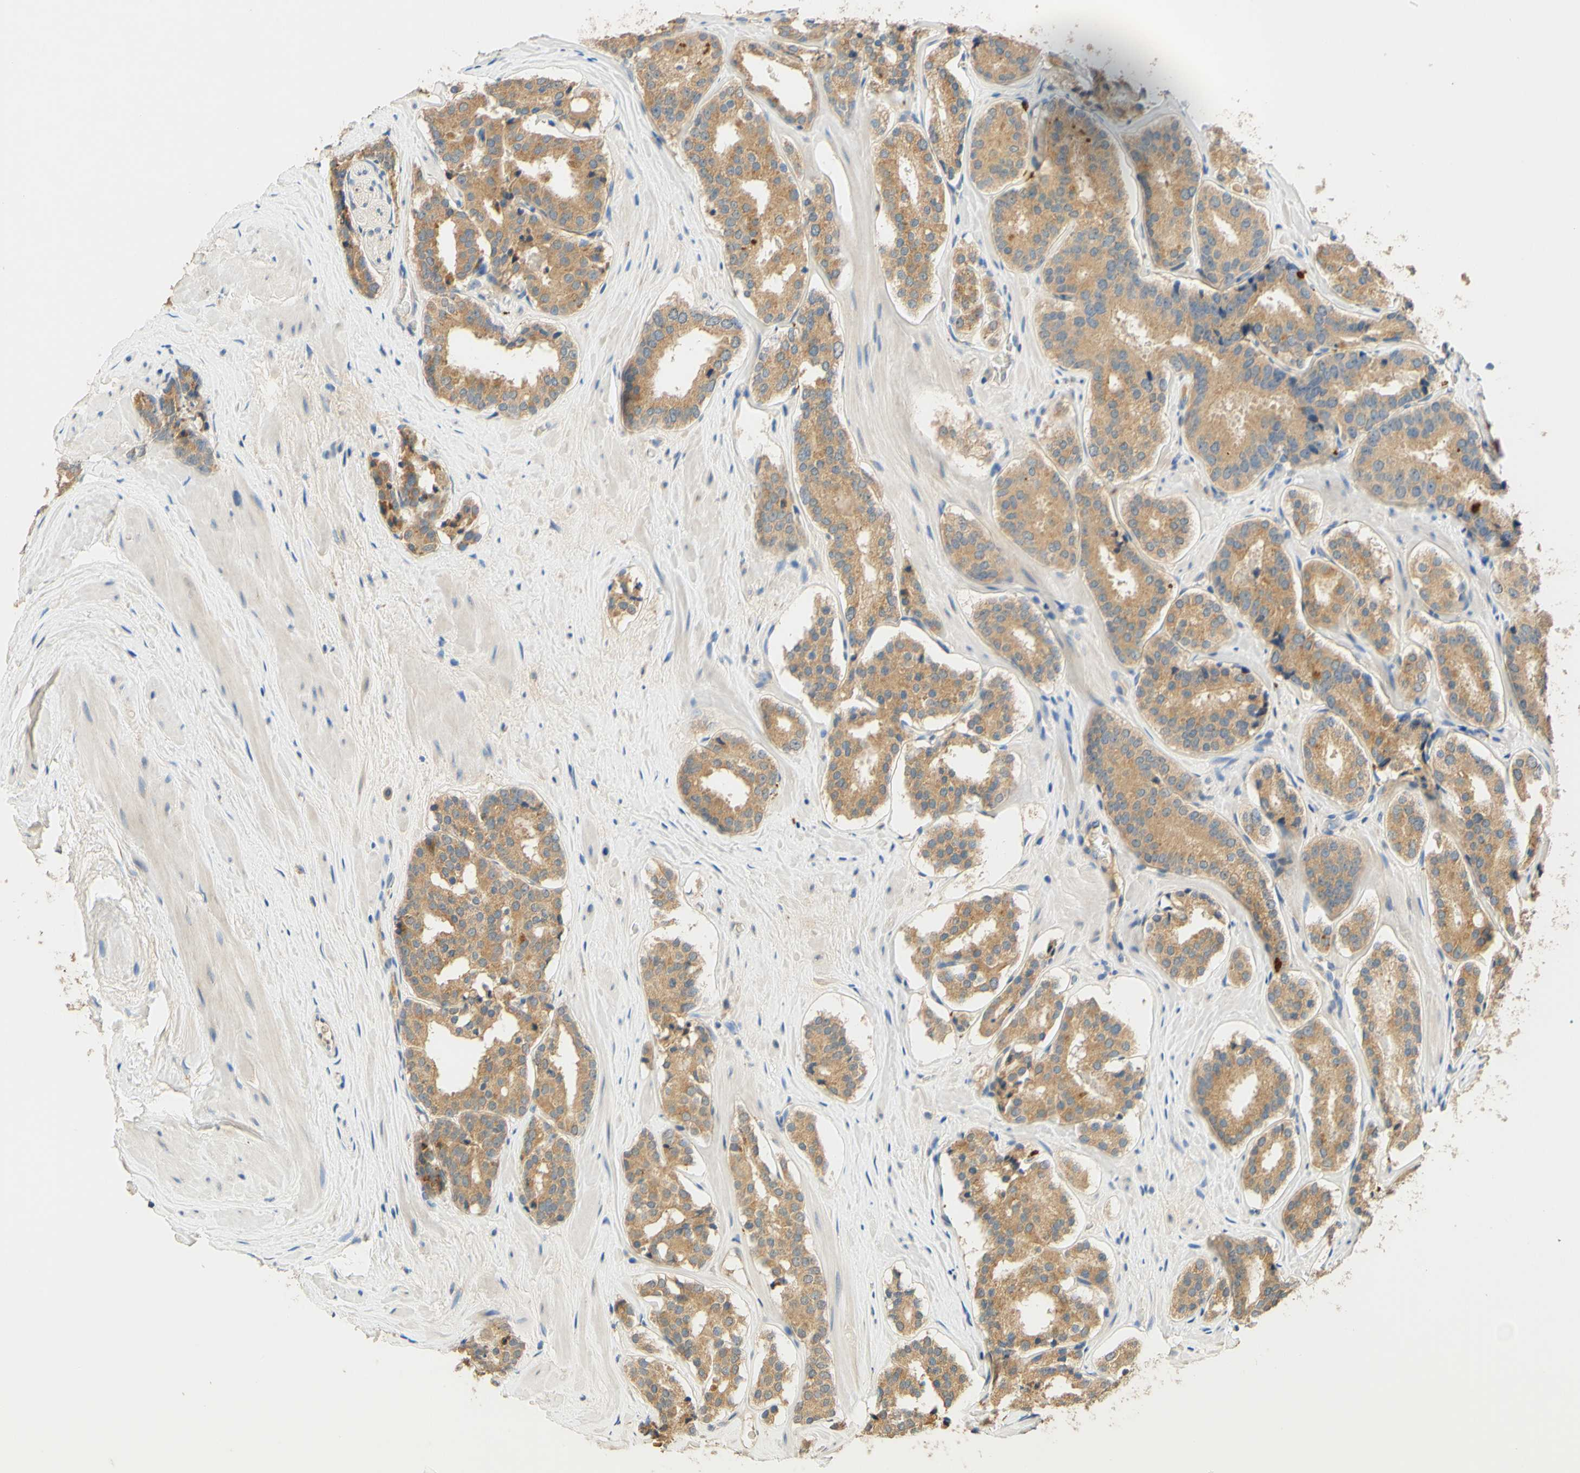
{"staining": {"intensity": "moderate", "quantity": ">75%", "location": "cytoplasmic/membranous"}, "tissue": "prostate cancer", "cell_type": "Tumor cells", "image_type": "cancer", "snomed": [{"axis": "morphology", "description": "Adenocarcinoma, High grade"}, {"axis": "topography", "description": "Prostate"}], "caption": "Brown immunohistochemical staining in human prostate cancer reveals moderate cytoplasmic/membranous expression in approximately >75% of tumor cells.", "gene": "ENTREP2", "patient": {"sex": "male", "age": 60}}